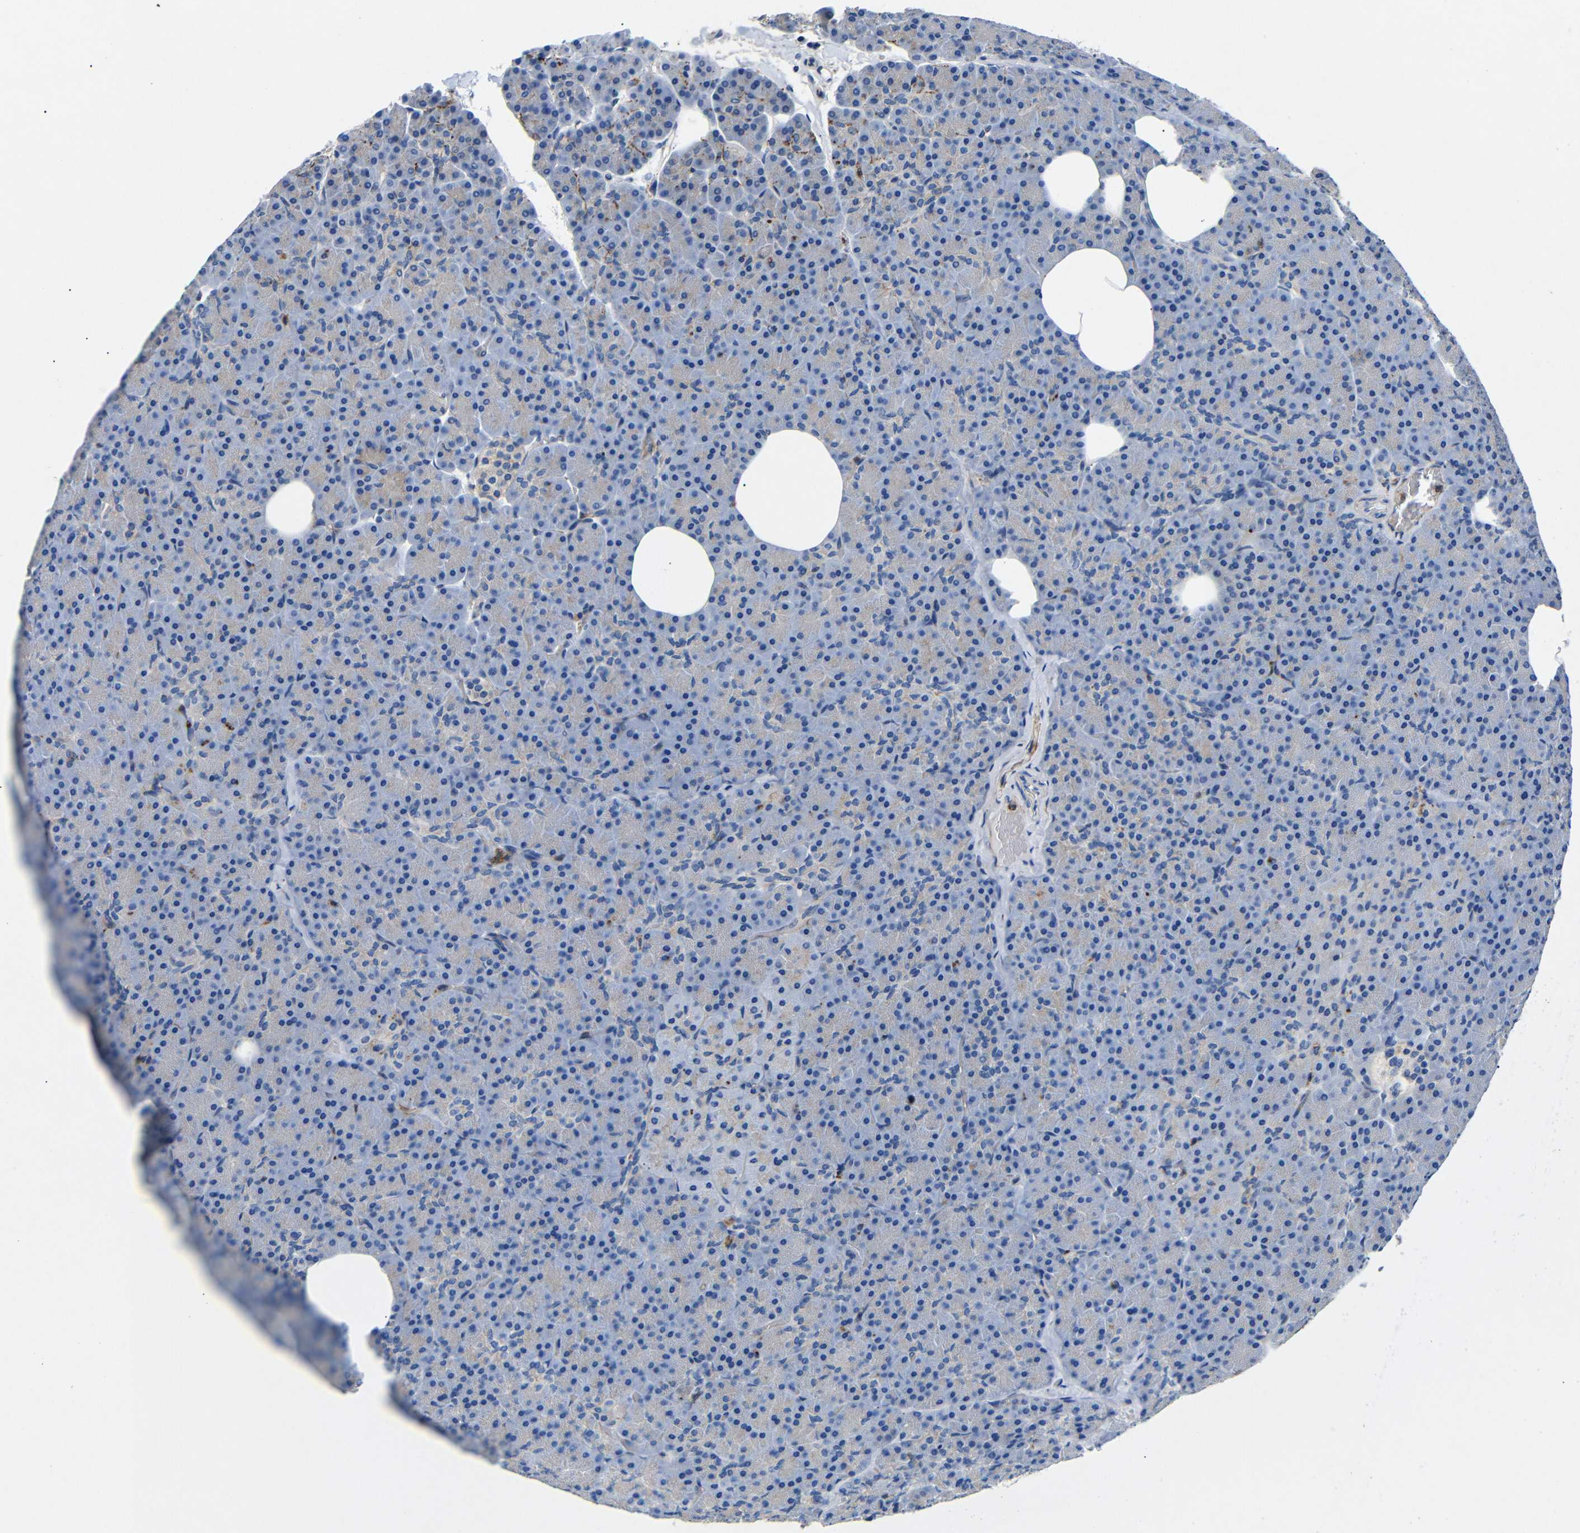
{"staining": {"intensity": "weak", "quantity": "25%-75%", "location": "cytoplasmic/membranous"}, "tissue": "pancreas", "cell_type": "Exocrine glandular cells", "image_type": "normal", "snomed": [{"axis": "morphology", "description": "Normal tissue, NOS"}, {"axis": "topography", "description": "Pancreas"}], "caption": "Weak cytoplasmic/membranous expression for a protein is seen in about 25%-75% of exocrine glandular cells of benign pancreas using immunohistochemistry (IHC).", "gene": "SDCBP", "patient": {"sex": "female", "age": 35}}